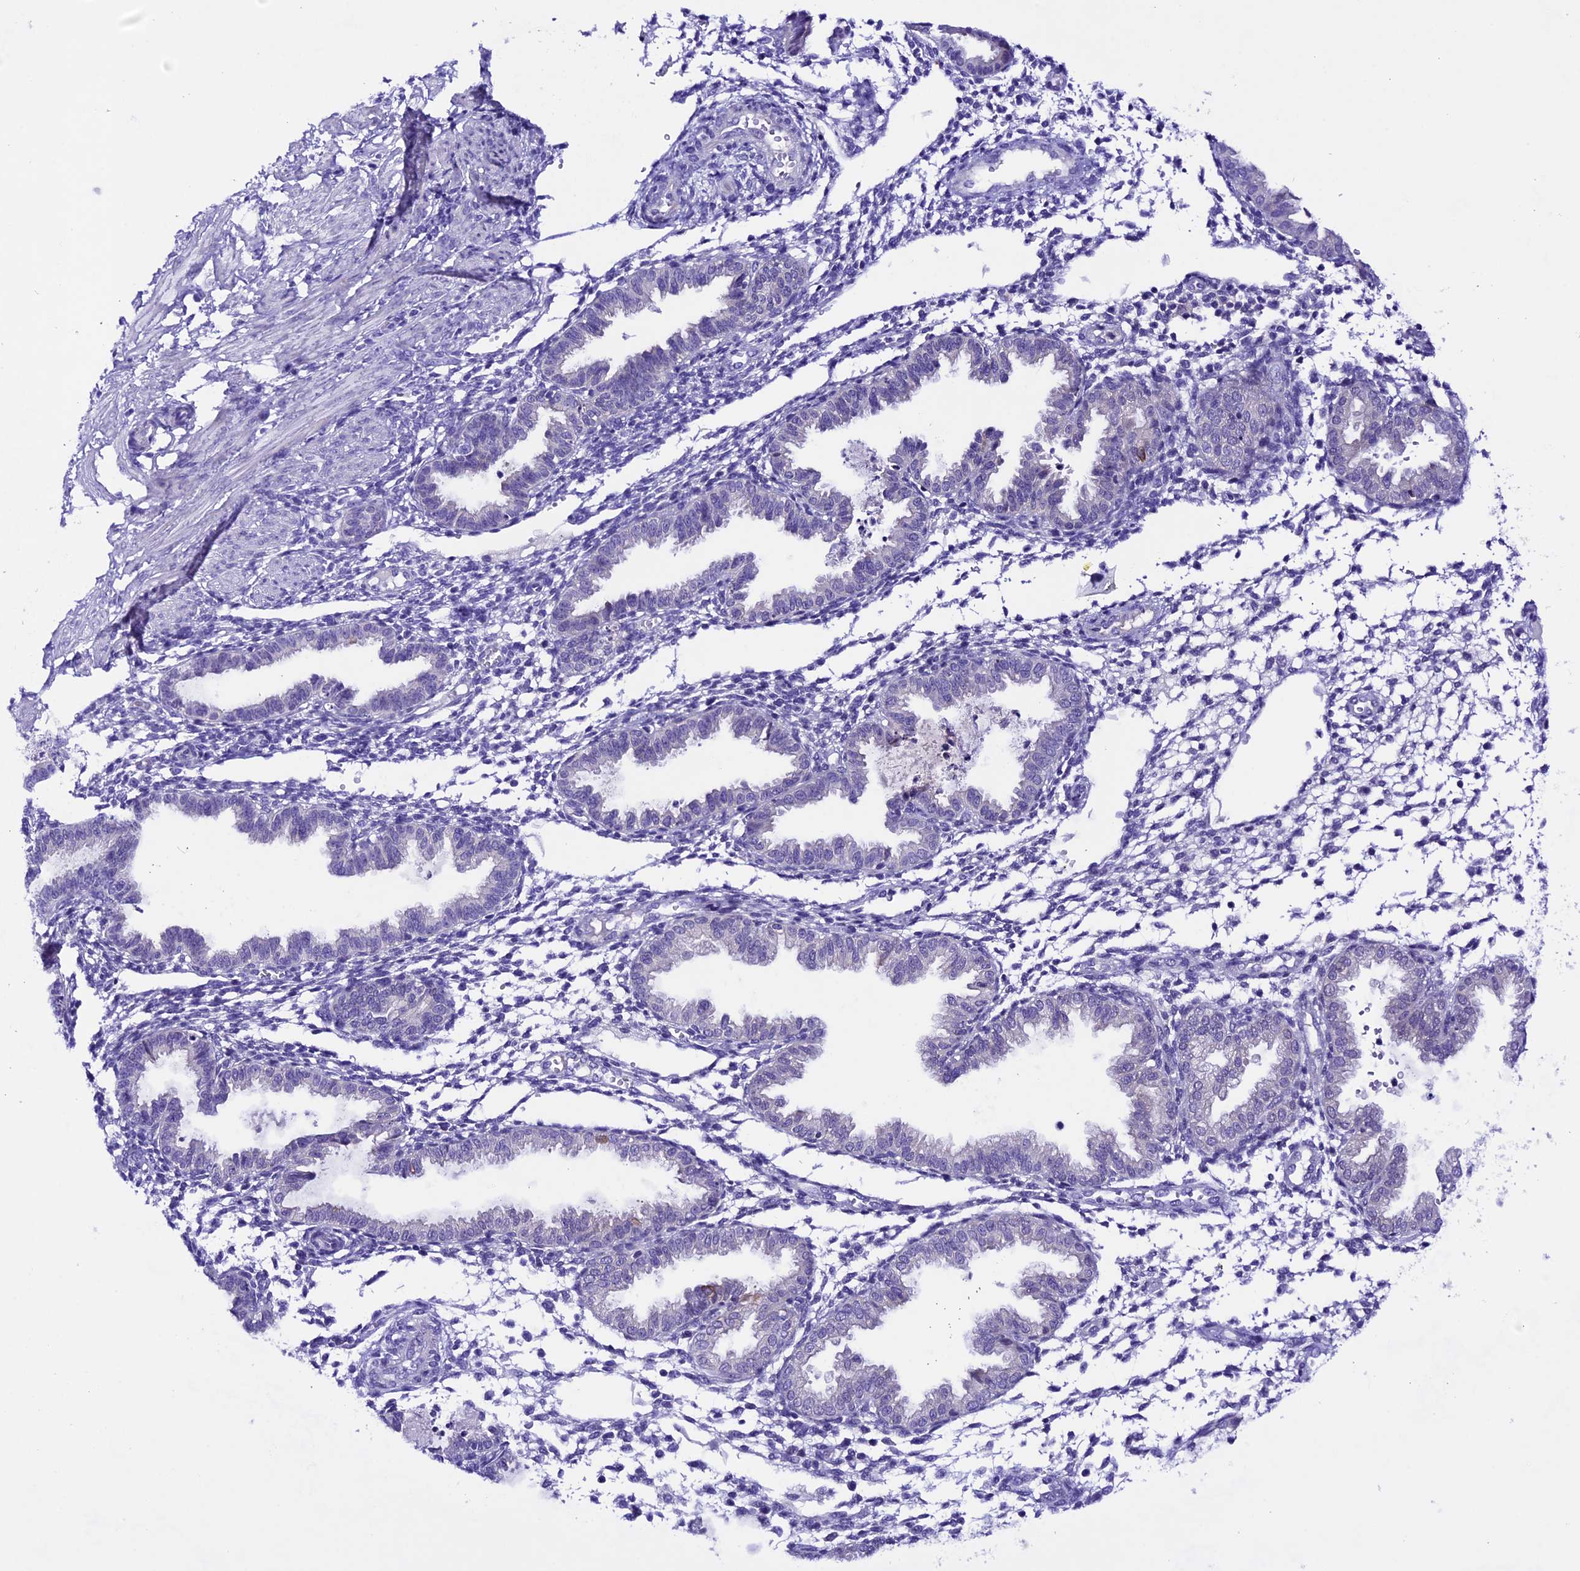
{"staining": {"intensity": "negative", "quantity": "none", "location": "none"}, "tissue": "endometrium", "cell_type": "Cells in endometrial stroma", "image_type": "normal", "snomed": [{"axis": "morphology", "description": "Normal tissue, NOS"}, {"axis": "topography", "description": "Endometrium"}], "caption": "Cells in endometrial stroma show no significant positivity in unremarkable endometrium. (DAB (3,3'-diaminobenzidine) immunohistochemistry visualized using brightfield microscopy, high magnification).", "gene": "XKR7", "patient": {"sex": "female", "age": 33}}